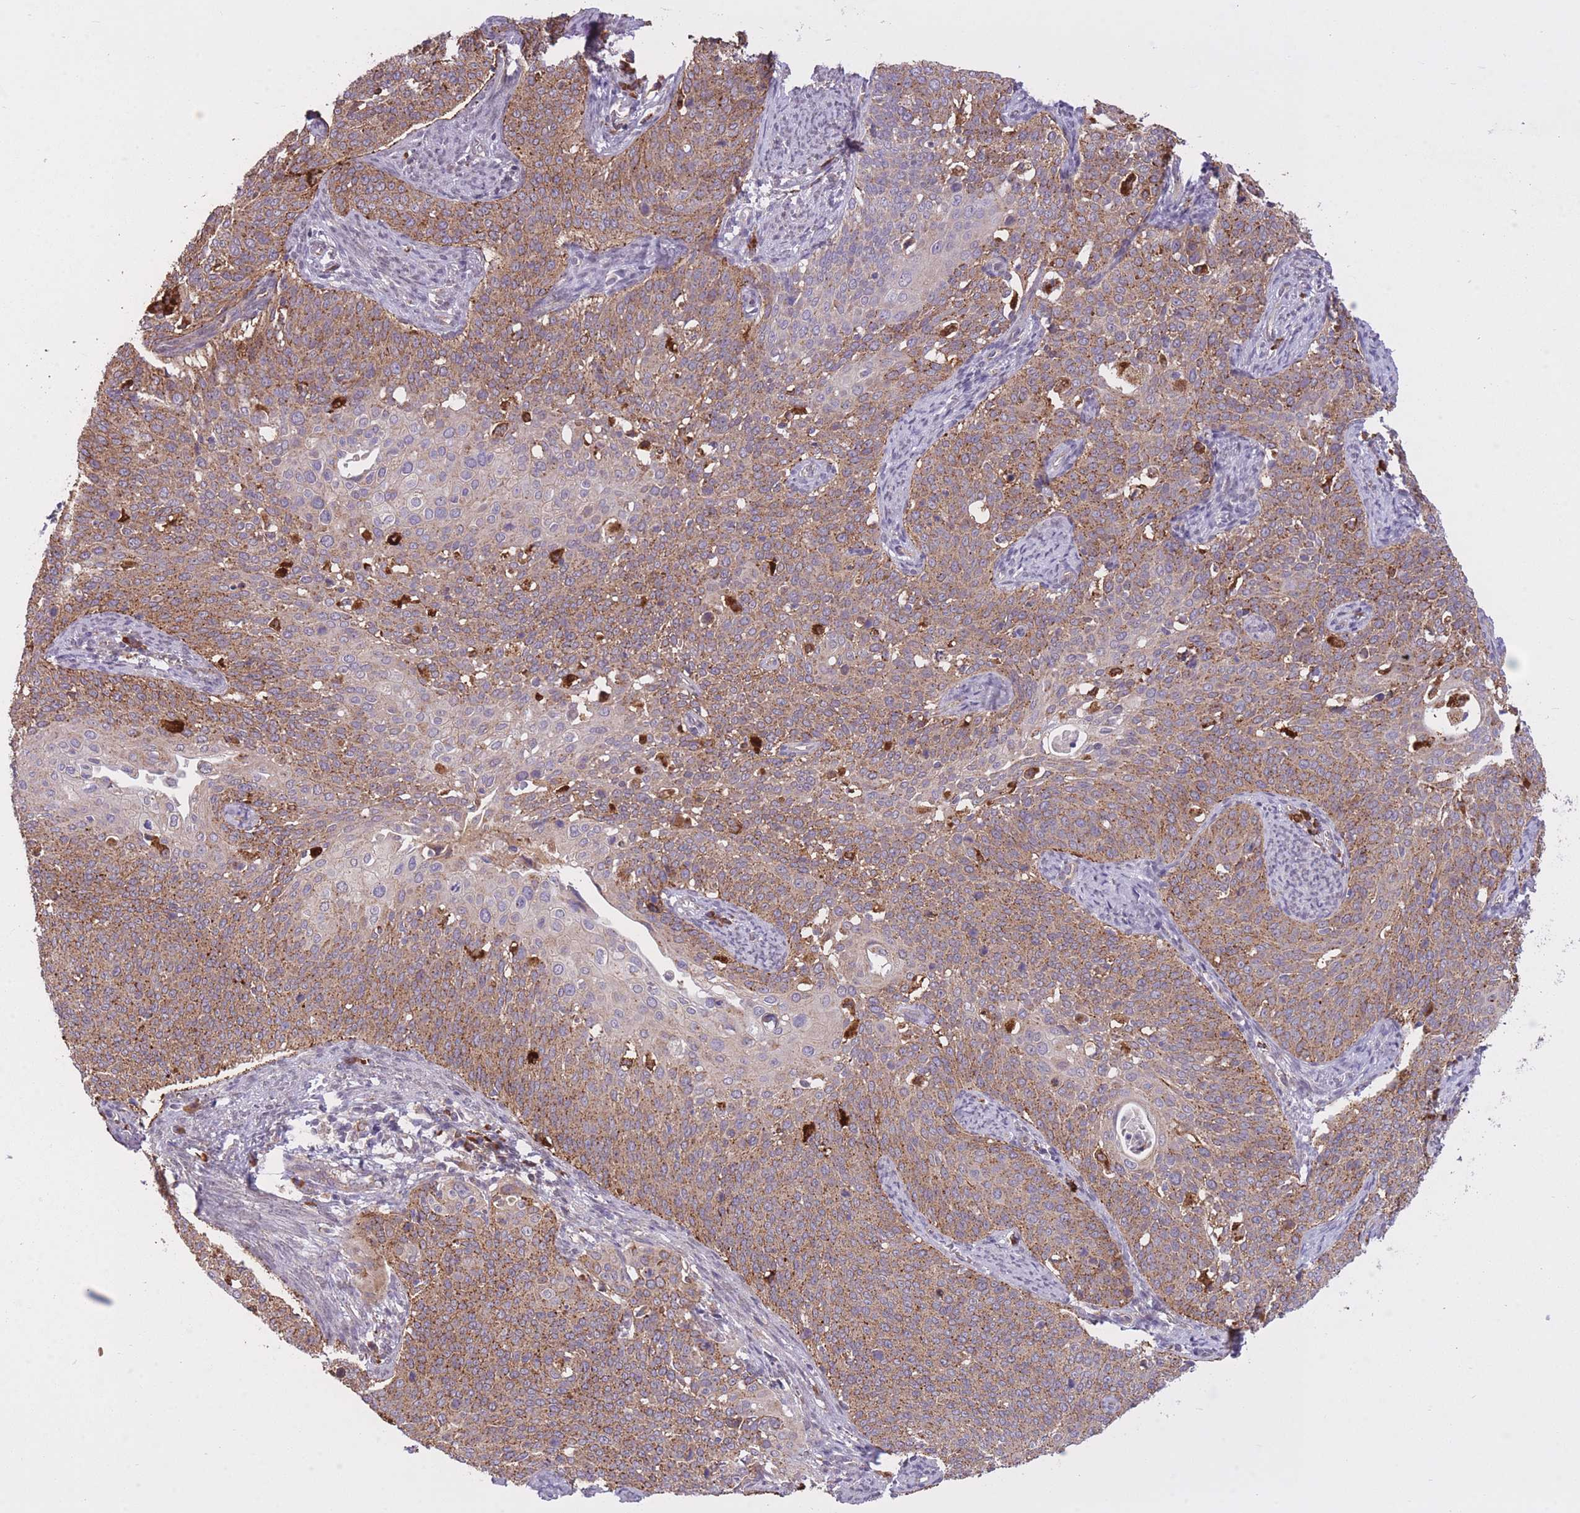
{"staining": {"intensity": "moderate", "quantity": ">75%", "location": "cytoplasmic/membranous"}, "tissue": "cervical cancer", "cell_type": "Tumor cells", "image_type": "cancer", "snomed": [{"axis": "morphology", "description": "Squamous cell carcinoma, NOS"}, {"axis": "topography", "description": "Cervix"}], "caption": "Moderate cytoplasmic/membranous positivity is present in about >75% of tumor cells in cervical cancer.", "gene": "POLR3F", "patient": {"sex": "female", "age": 44}}